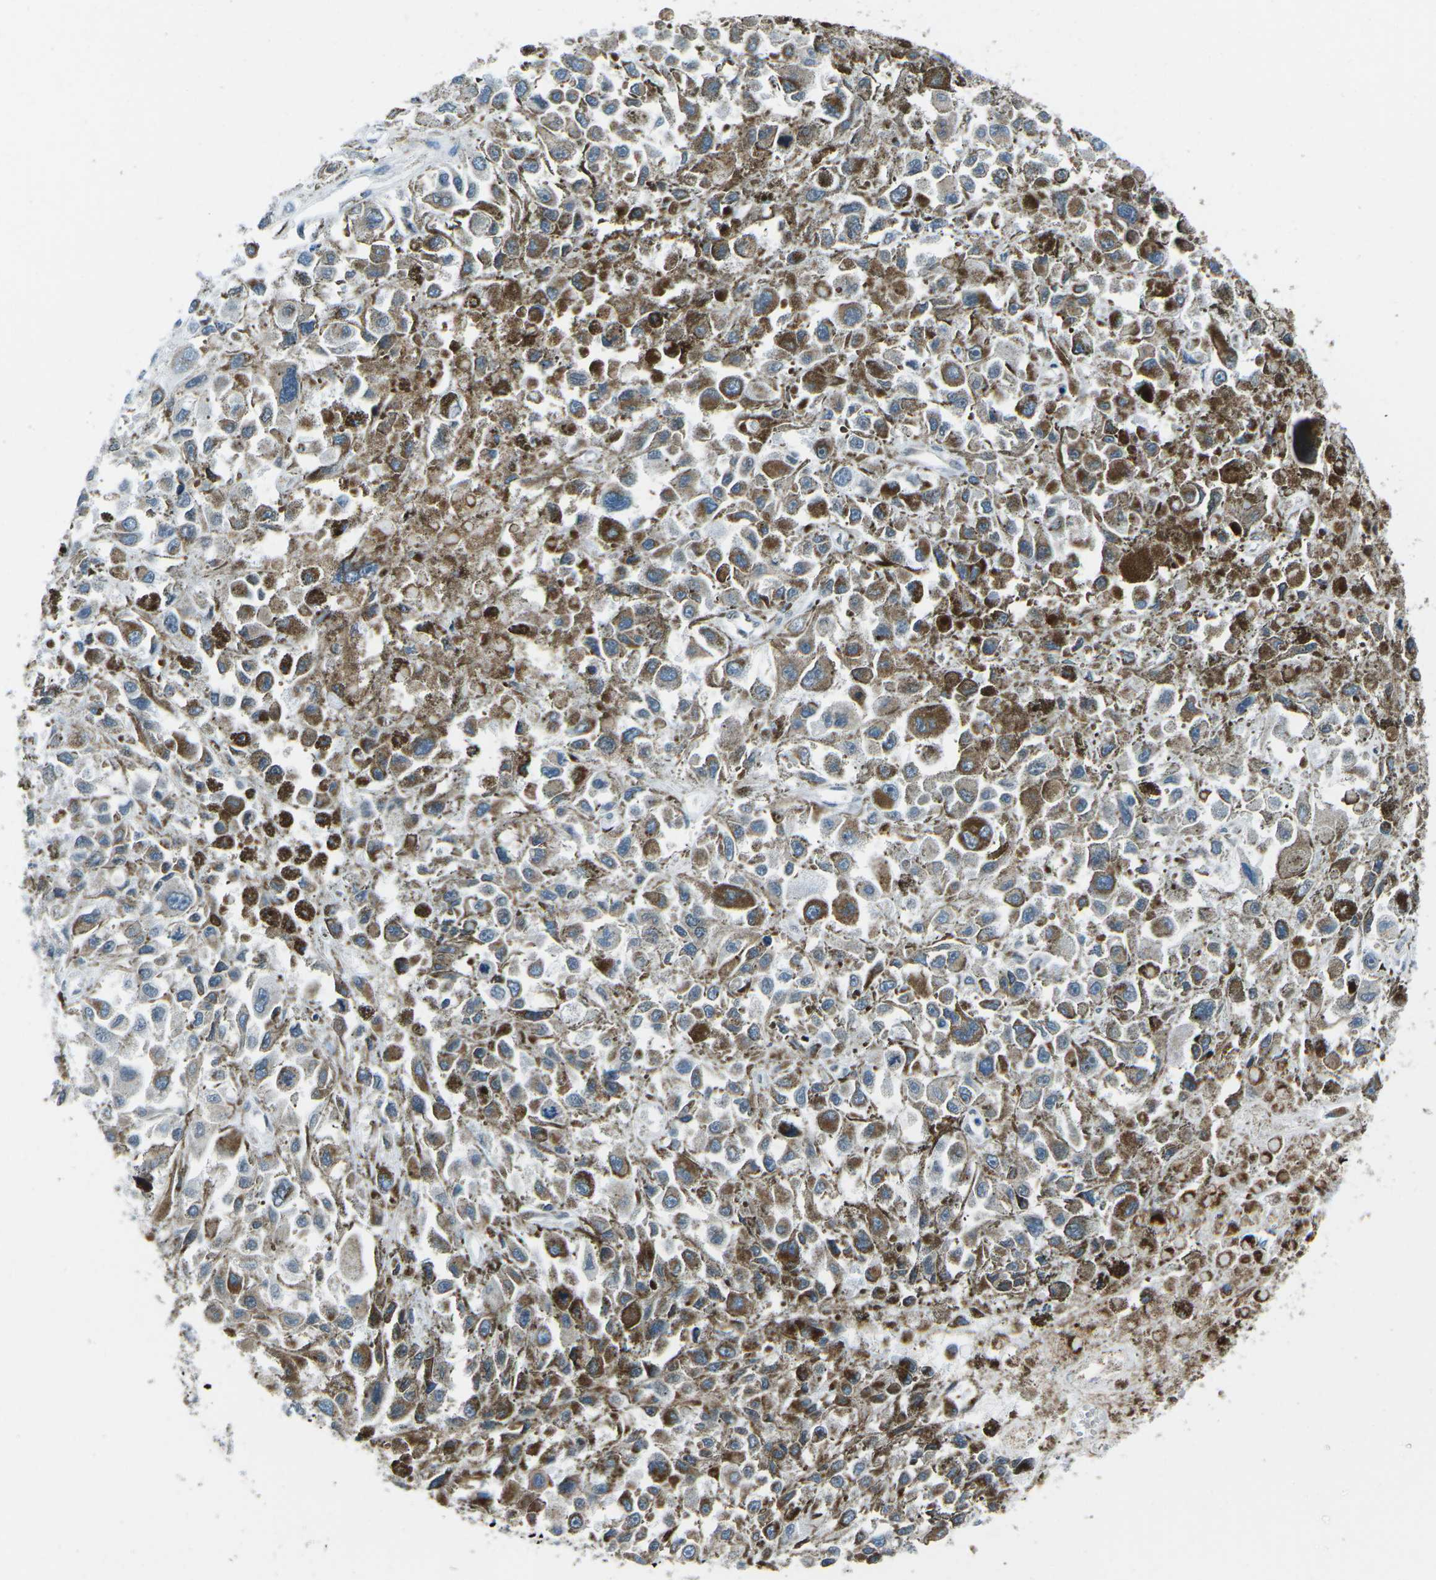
{"staining": {"intensity": "moderate", "quantity": "25%-75%", "location": "cytoplasmic/membranous"}, "tissue": "melanoma", "cell_type": "Tumor cells", "image_type": "cancer", "snomed": [{"axis": "morphology", "description": "Malignant melanoma, Metastatic site"}, {"axis": "topography", "description": "Lymph node"}], "caption": "There is medium levels of moderate cytoplasmic/membranous positivity in tumor cells of malignant melanoma (metastatic site), as demonstrated by immunohistochemical staining (brown color).", "gene": "RFESD", "patient": {"sex": "male", "age": 59}}